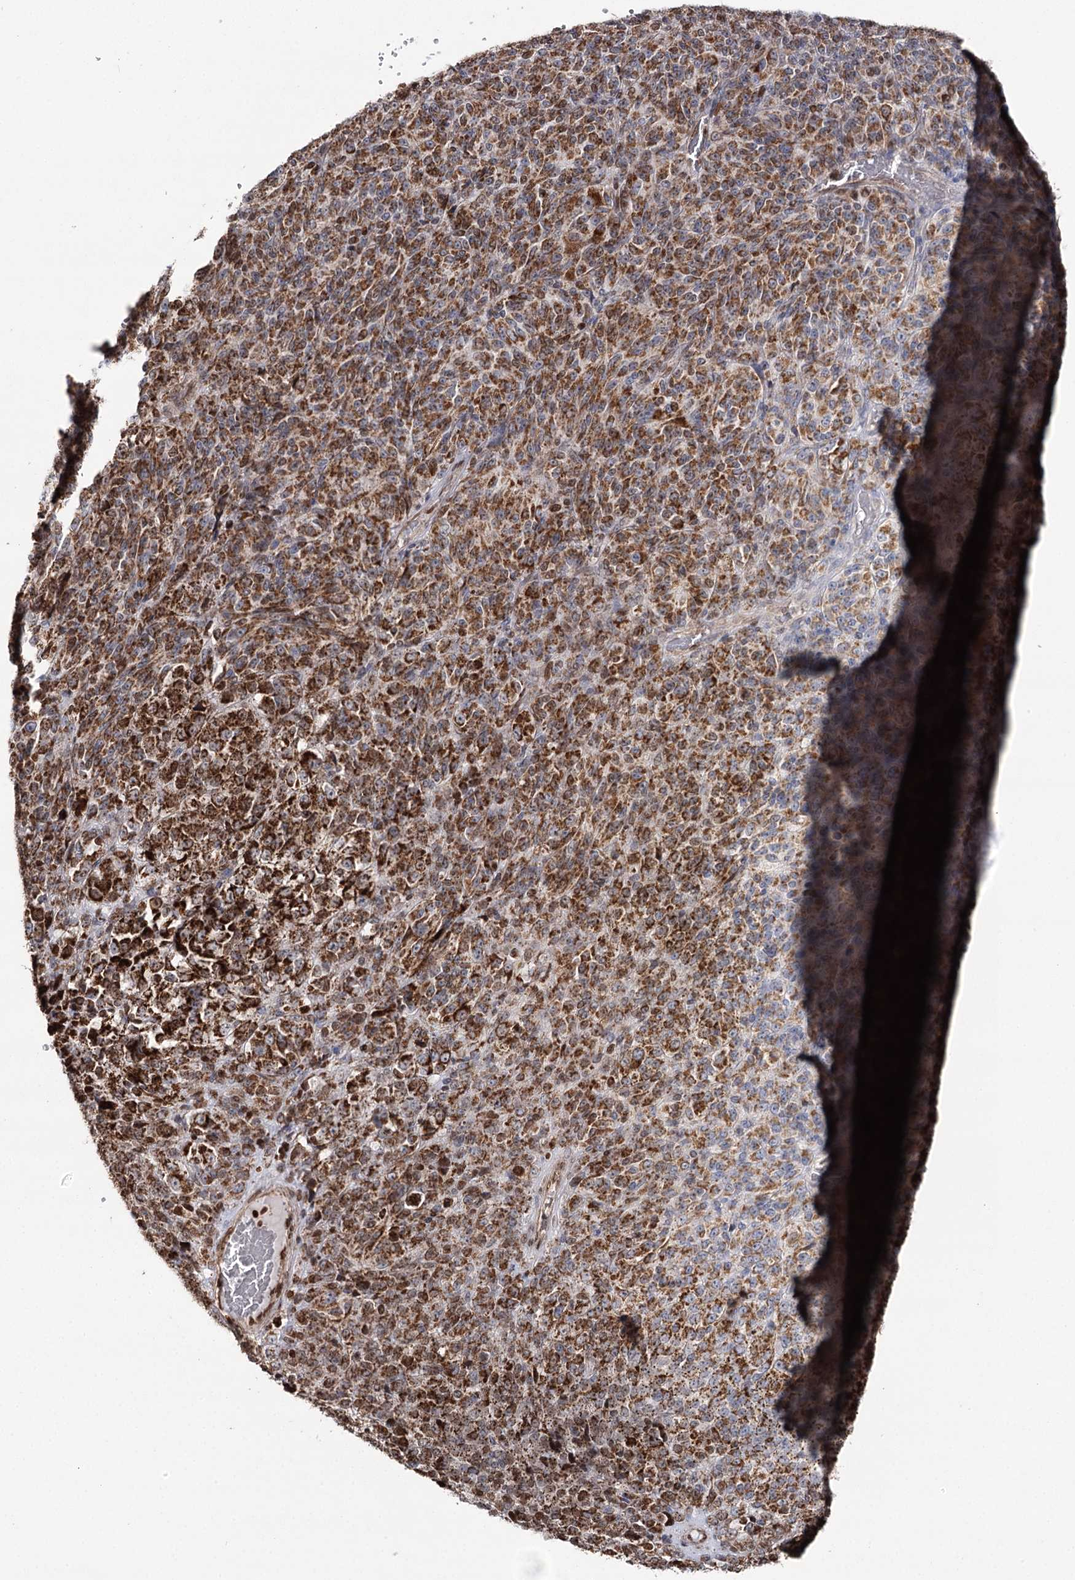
{"staining": {"intensity": "moderate", "quantity": ">75%", "location": "cytoplasmic/membranous"}, "tissue": "melanoma", "cell_type": "Tumor cells", "image_type": "cancer", "snomed": [{"axis": "morphology", "description": "Malignant melanoma, Metastatic site"}, {"axis": "topography", "description": "Brain"}], "caption": "The micrograph displays a brown stain indicating the presence of a protein in the cytoplasmic/membranous of tumor cells in melanoma. Immunohistochemistry (ihc) stains the protein in brown and the nuclei are stained blue.", "gene": "PDHX", "patient": {"sex": "female", "age": 56}}